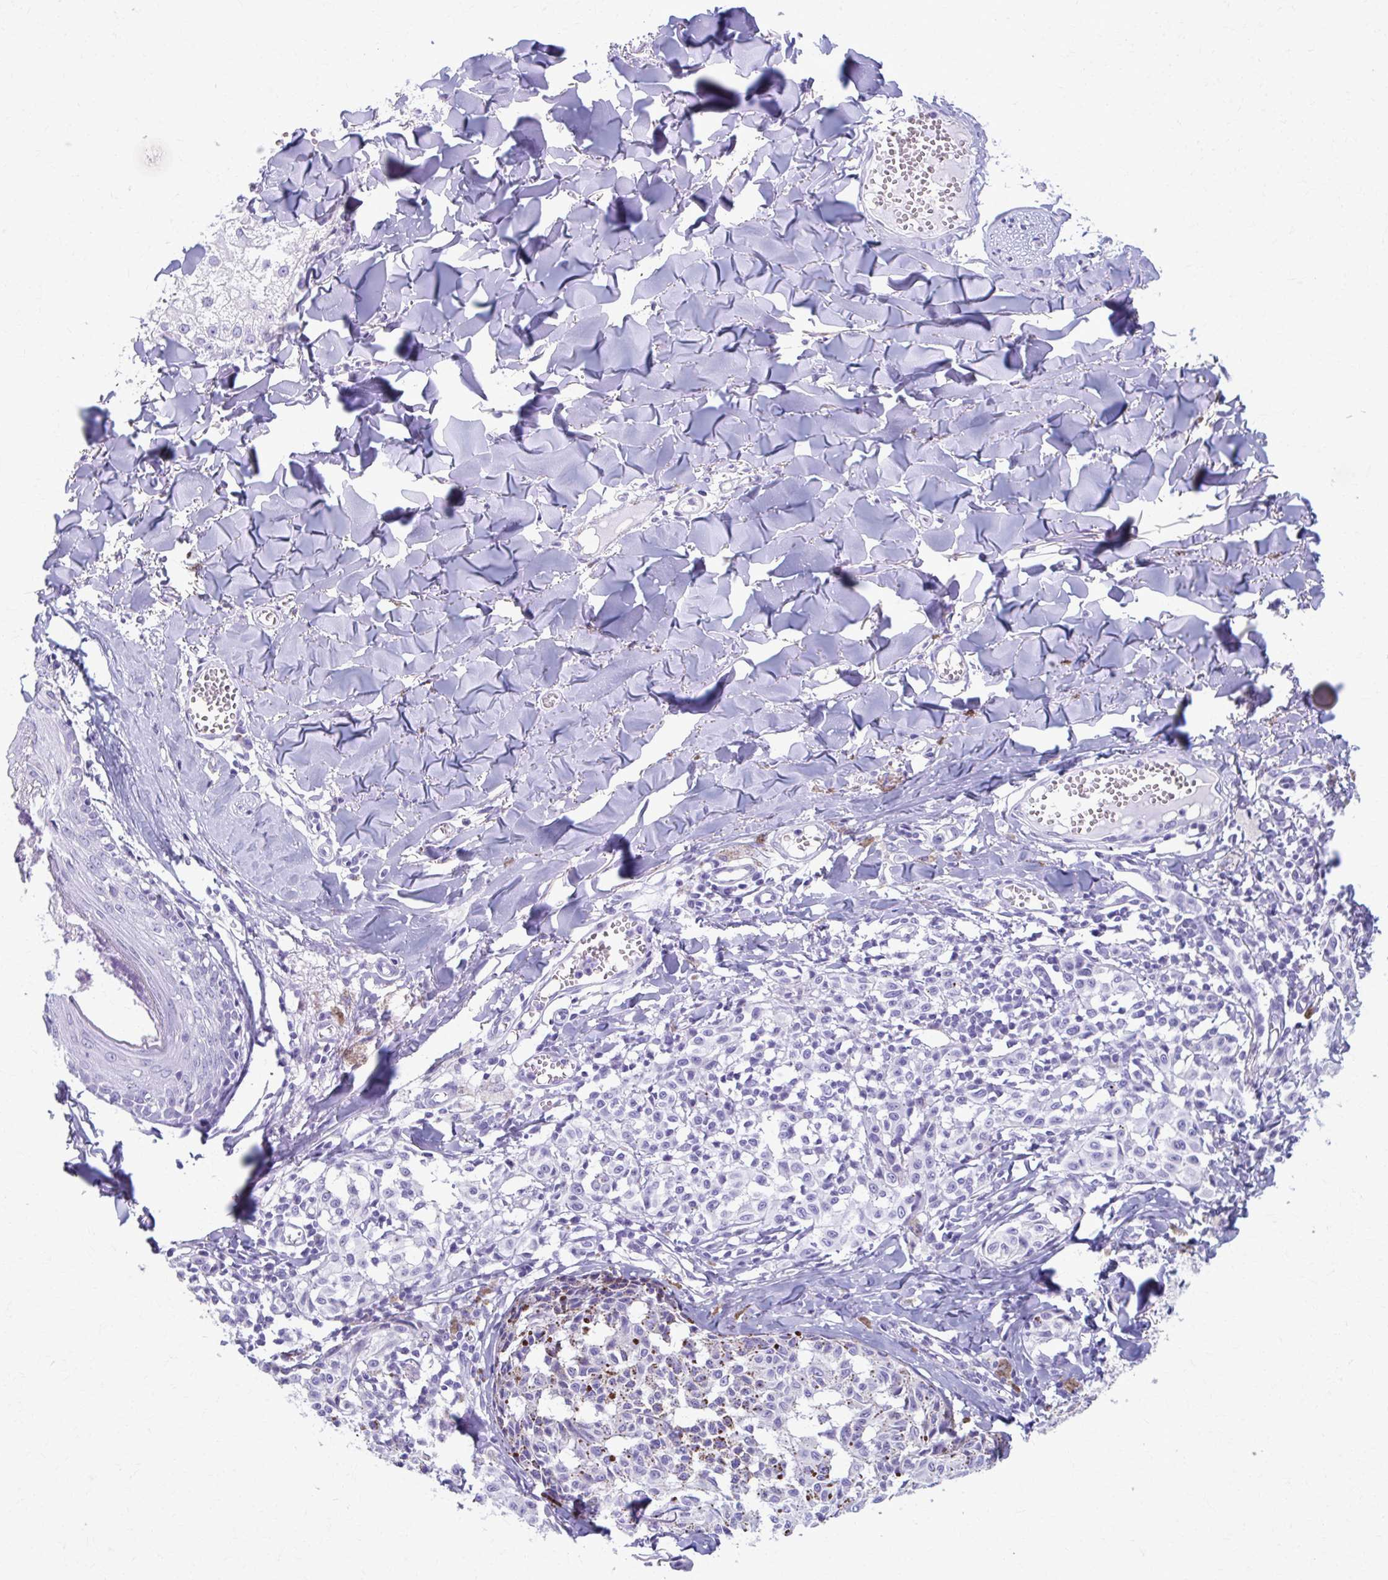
{"staining": {"intensity": "negative", "quantity": "none", "location": "none"}, "tissue": "melanoma", "cell_type": "Tumor cells", "image_type": "cancer", "snomed": [{"axis": "morphology", "description": "Malignant melanoma, NOS"}, {"axis": "topography", "description": "Skin"}], "caption": "The immunohistochemistry (IHC) histopathology image has no significant expression in tumor cells of melanoma tissue.", "gene": "MPLKIP", "patient": {"sex": "female", "age": 43}}